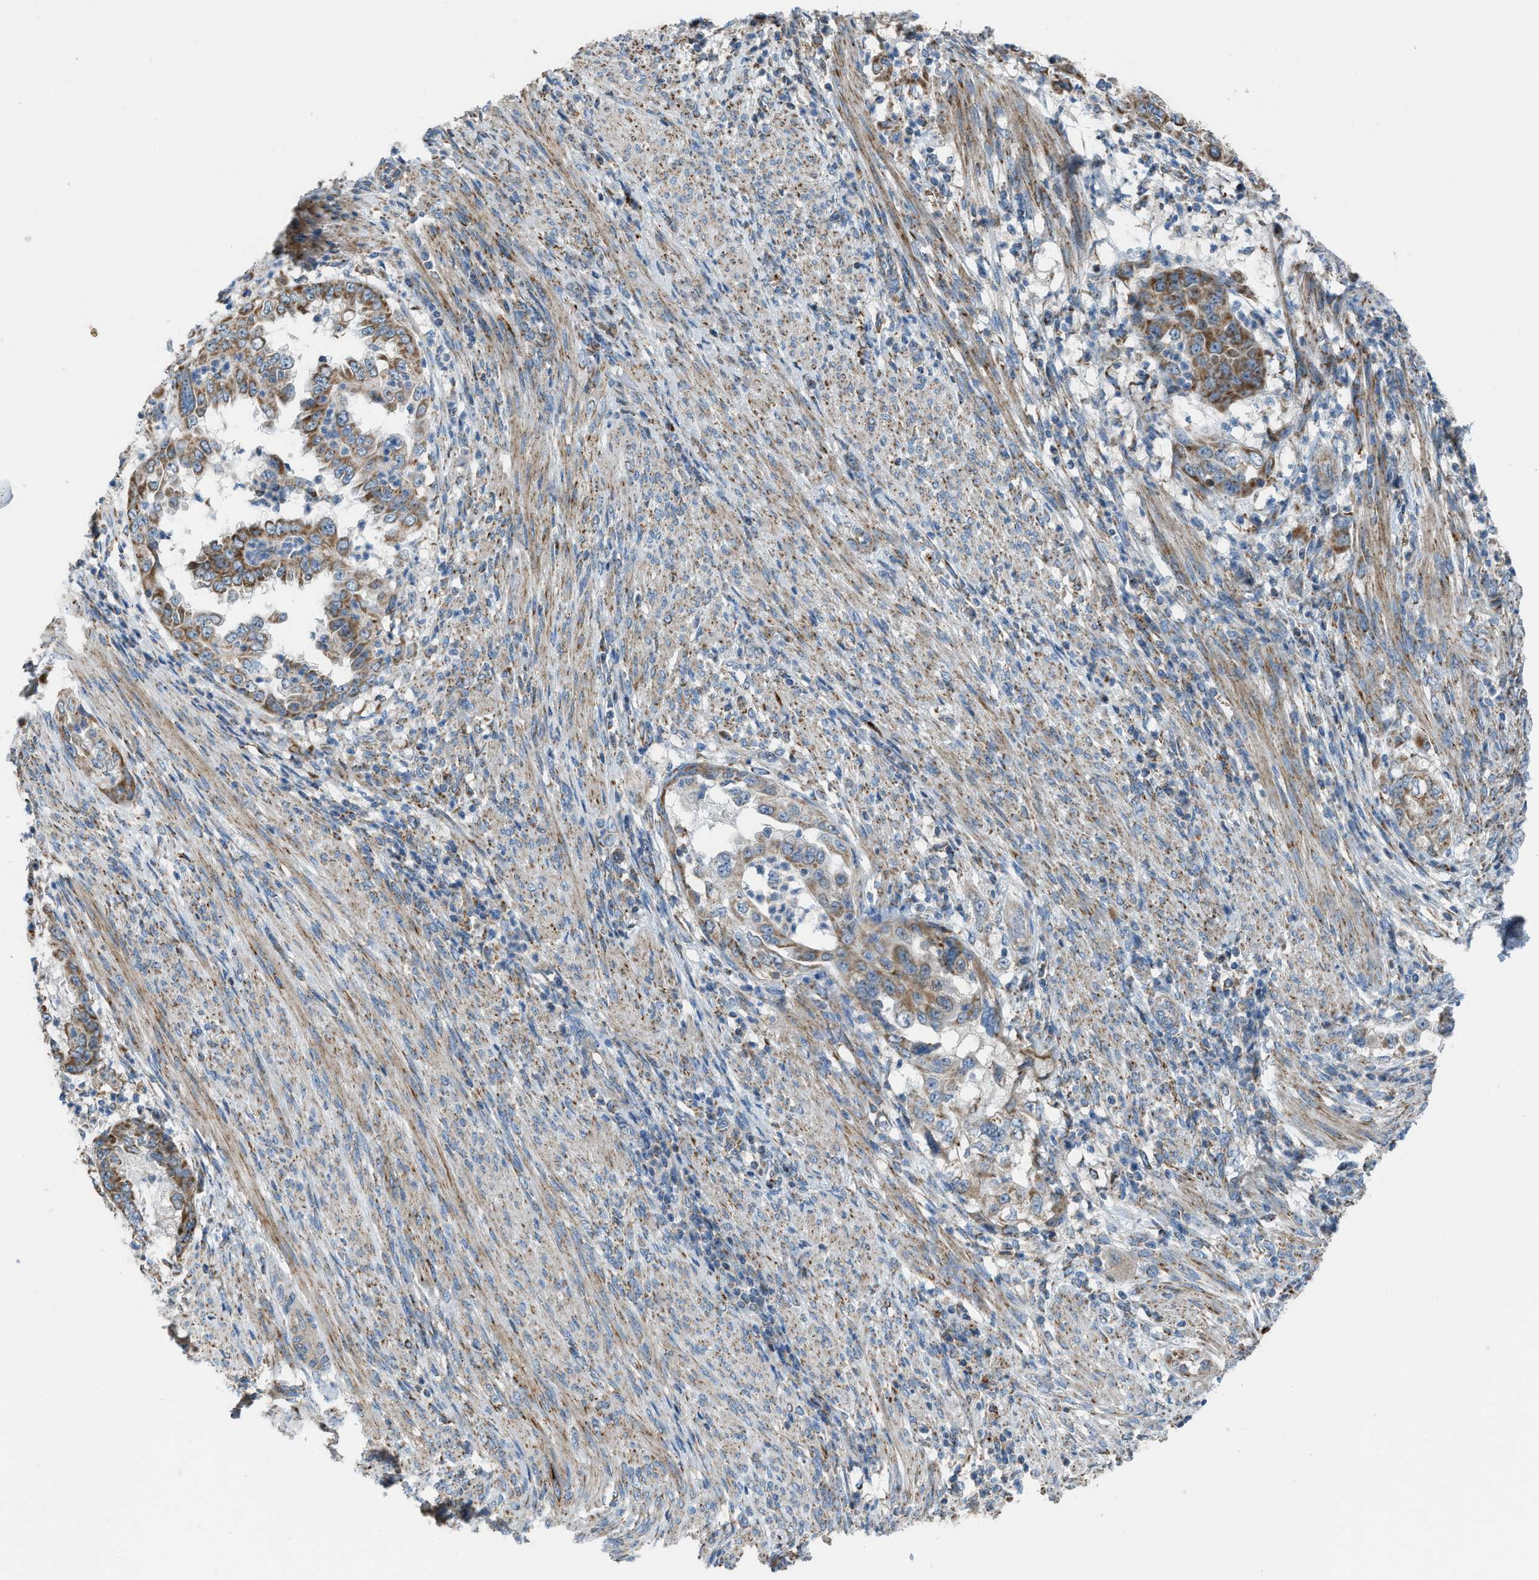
{"staining": {"intensity": "moderate", "quantity": ">75%", "location": "cytoplasmic/membranous"}, "tissue": "endometrial cancer", "cell_type": "Tumor cells", "image_type": "cancer", "snomed": [{"axis": "morphology", "description": "Adenocarcinoma, NOS"}, {"axis": "topography", "description": "Endometrium"}], "caption": "IHC of human endometrial cancer demonstrates medium levels of moderate cytoplasmic/membranous positivity in about >75% of tumor cells.", "gene": "SMIM20", "patient": {"sex": "female", "age": 85}}